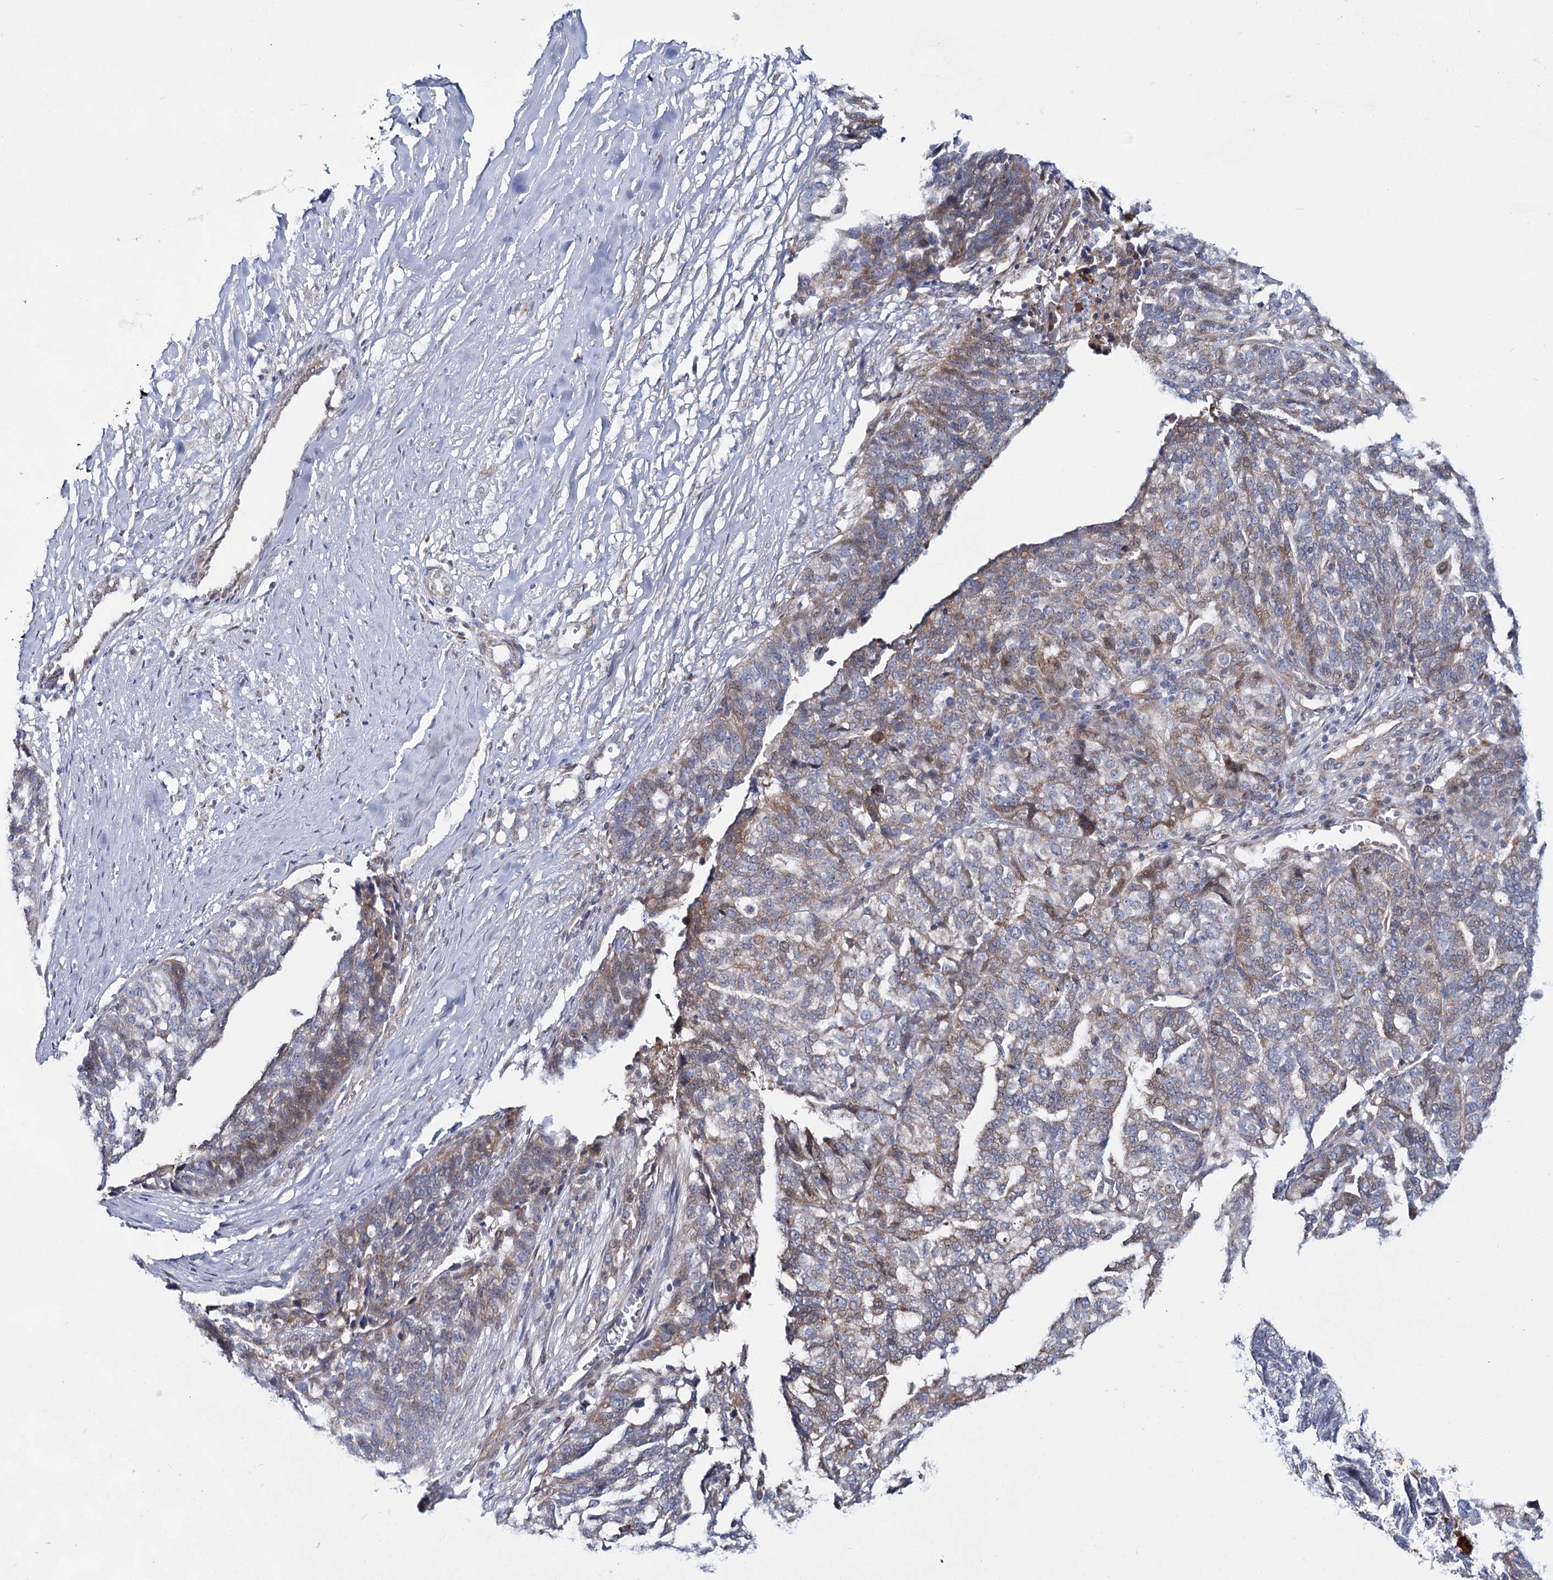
{"staining": {"intensity": "weak", "quantity": "25%-75%", "location": "cytoplasmic/membranous"}, "tissue": "ovarian cancer", "cell_type": "Tumor cells", "image_type": "cancer", "snomed": [{"axis": "morphology", "description": "Cystadenocarcinoma, serous, NOS"}, {"axis": "topography", "description": "Ovary"}], "caption": "Protein expression analysis of human ovarian cancer reveals weak cytoplasmic/membranous staining in approximately 25%-75% of tumor cells.", "gene": "CPLANE1", "patient": {"sex": "female", "age": 59}}